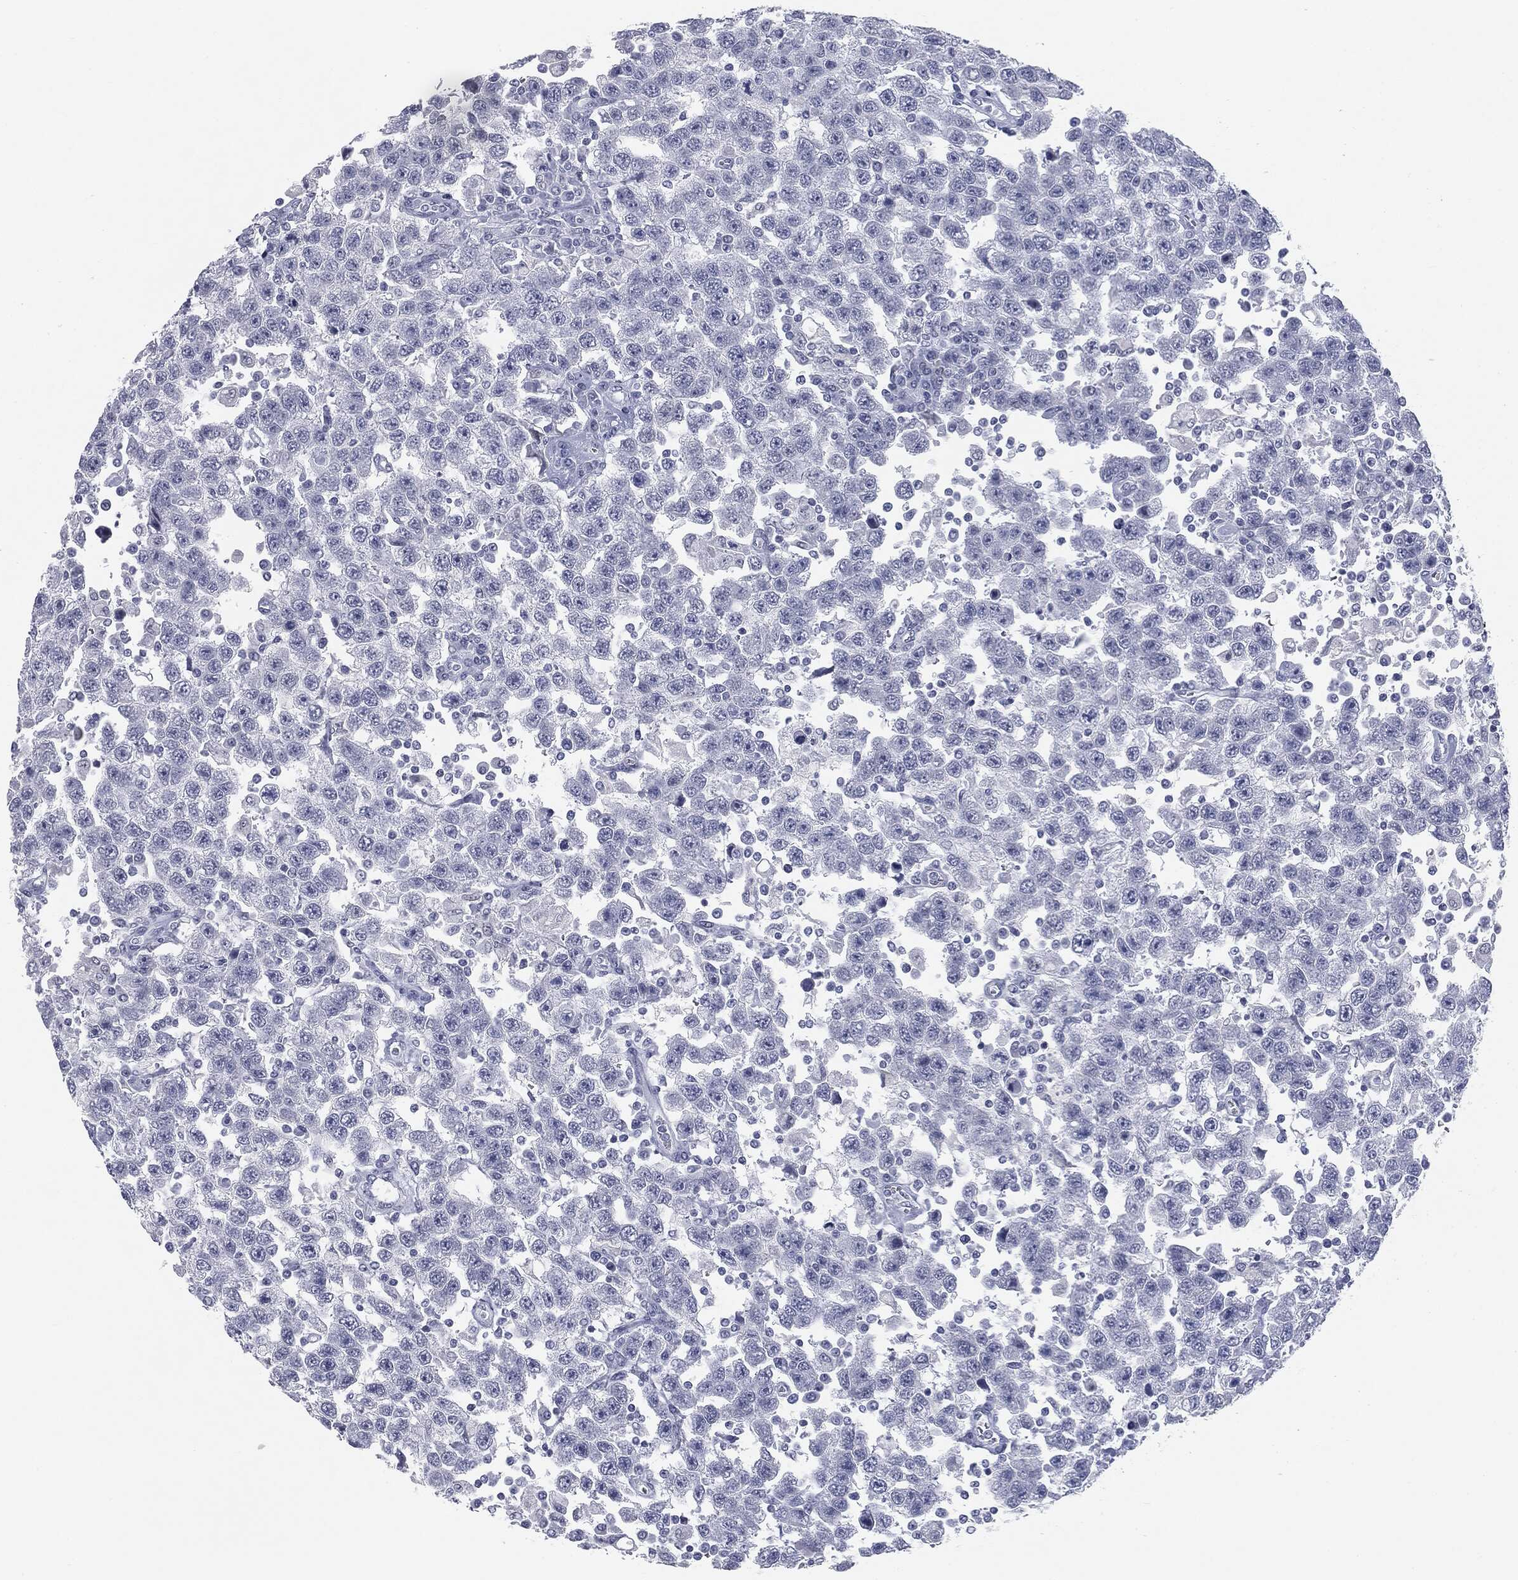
{"staining": {"intensity": "negative", "quantity": "none", "location": "none"}, "tissue": "testis cancer", "cell_type": "Tumor cells", "image_type": "cancer", "snomed": [{"axis": "morphology", "description": "Seminoma, NOS"}, {"axis": "topography", "description": "Testis"}], "caption": "An immunohistochemistry histopathology image of testis cancer is shown. There is no staining in tumor cells of testis cancer.", "gene": "TPO", "patient": {"sex": "male", "age": 41}}